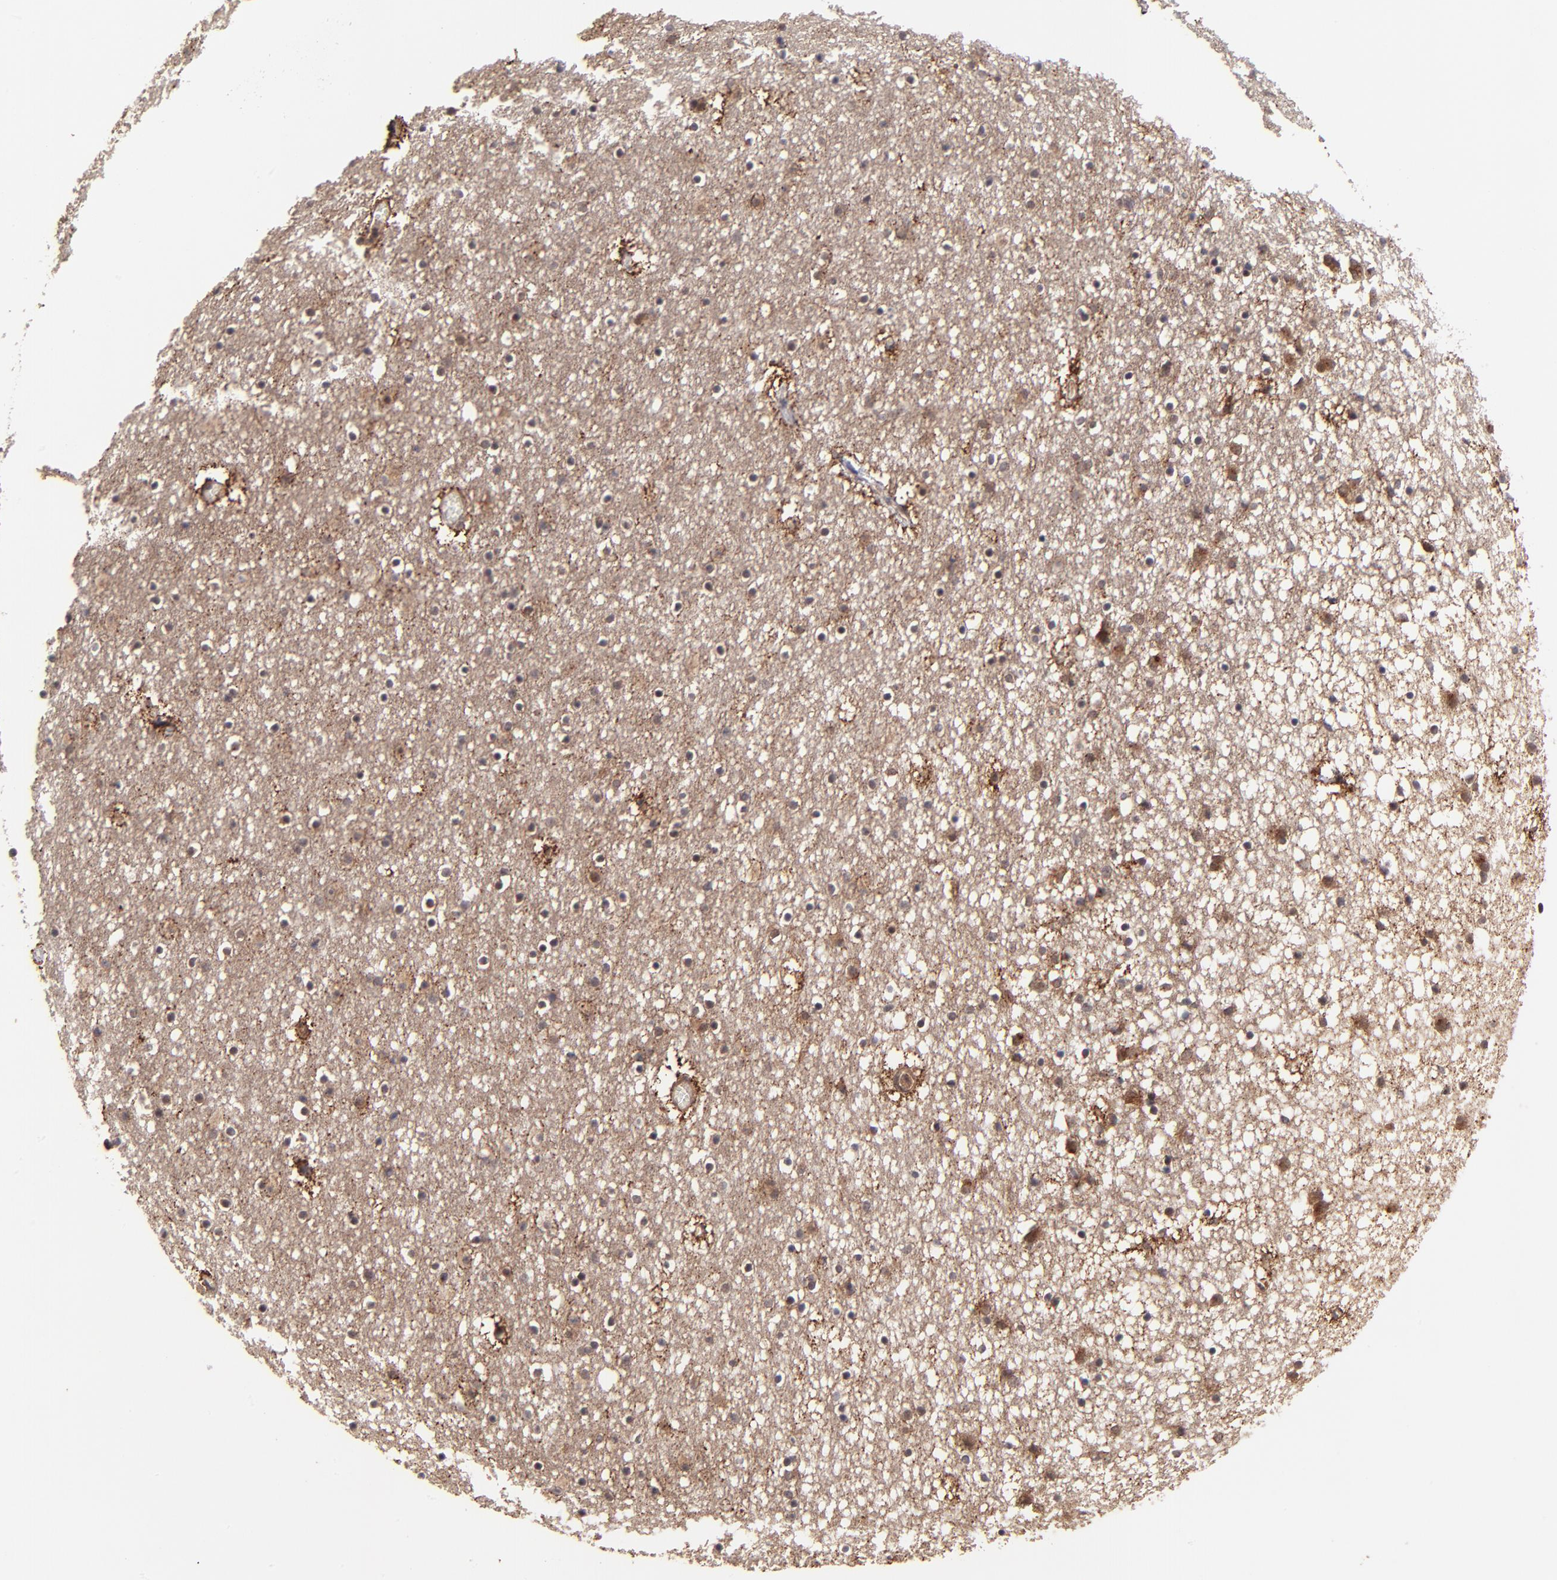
{"staining": {"intensity": "moderate", "quantity": ">75%", "location": "cytoplasmic/membranous,nuclear"}, "tissue": "caudate", "cell_type": "Glial cells", "image_type": "normal", "snomed": [{"axis": "morphology", "description": "Normal tissue, NOS"}, {"axis": "topography", "description": "Lateral ventricle wall"}], "caption": "Caudate stained with DAB (3,3'-diaminobenzidine) immunohistochemistry exhibits medium levels of moderate cytoplasmic/membranous,nuclear staining in approximately >75% of glial cells.", "gene": "BAIAP2L2", "patient": {"sex": "male", "age": 45}}